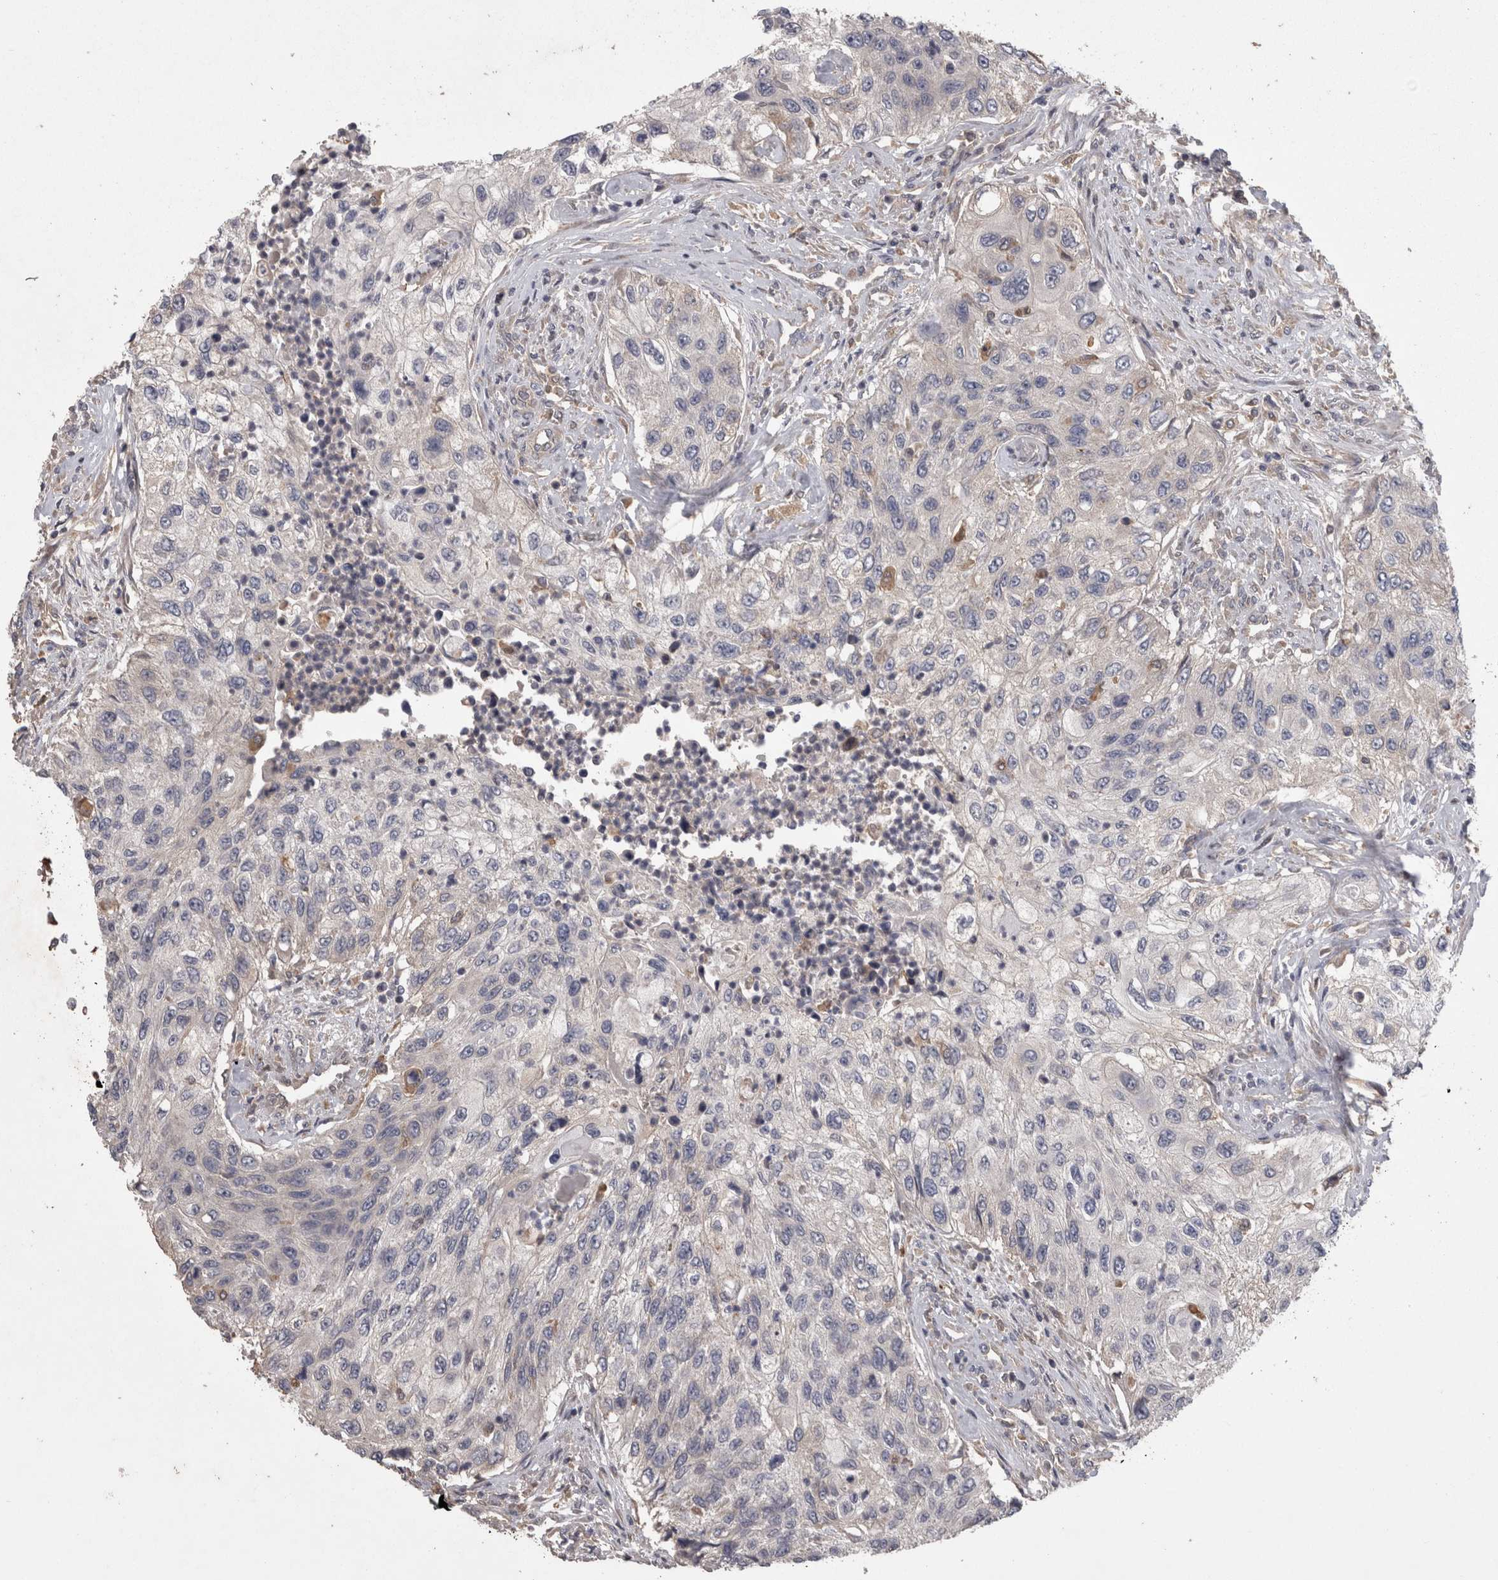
{"staining": {"intensity": "negative", "quantity": "none", "location": "none"}, "tissue": "urothelial cancer", "cell_type": "Tumor cells", "image_type": "cancer", "snomed": [{"axis": "morphology", "description": "Urothelial carcinoma, High grade"}, {"axis": "topography", "description": "Urinary bladder"}], "caption": "A photomicrograph of high-grade urothelial carcinoma stained for a protein reveals no brown staining in tumor cells.", "gene": "PCM1", "patient": {"sex": "female", "age": 60}}